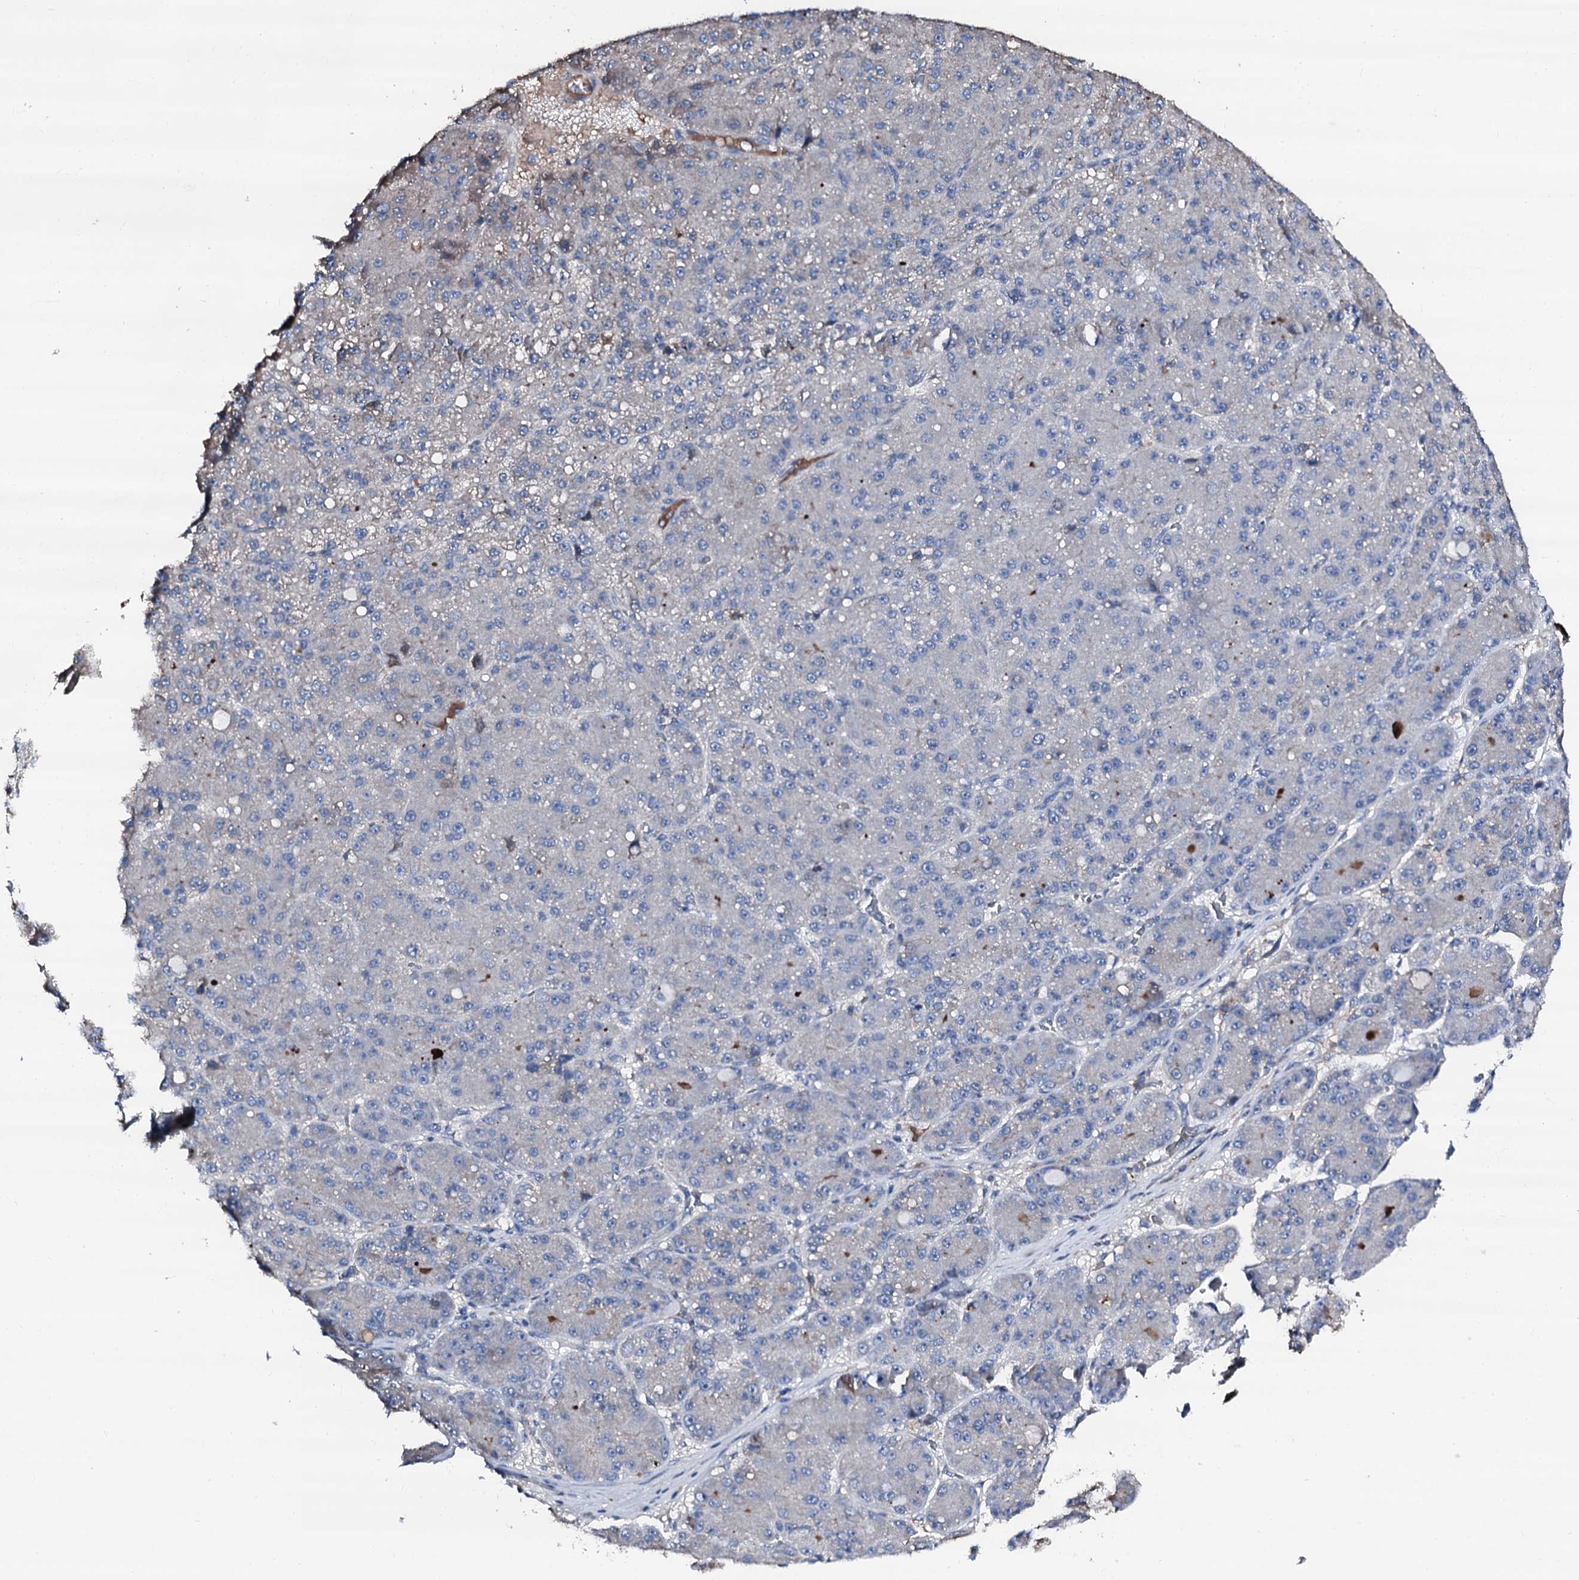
{"staining": {"intensity": "weak", "quantity": "<25%", "location": "cytoplasmic/membranous"}, "tissue": "liver cancer", "cell_type": "Tumor cells", "image_type": "cancer", "snomed": [{"axis": "morphology", "description": "Carcinoma, Hepatocellular, NOS"}, {"axis": "topography", "description": "Liver"}], "caption": "The histopathology image demonstrates no staining of tumor cells in liver cancer. (DAB (3,3'-diaminobenzidine) immunohistochemistry (IHC) with hematoxylin counter stain).", "gene": "TRAFD1", "patient": {"sex": "male", "age": 67}}